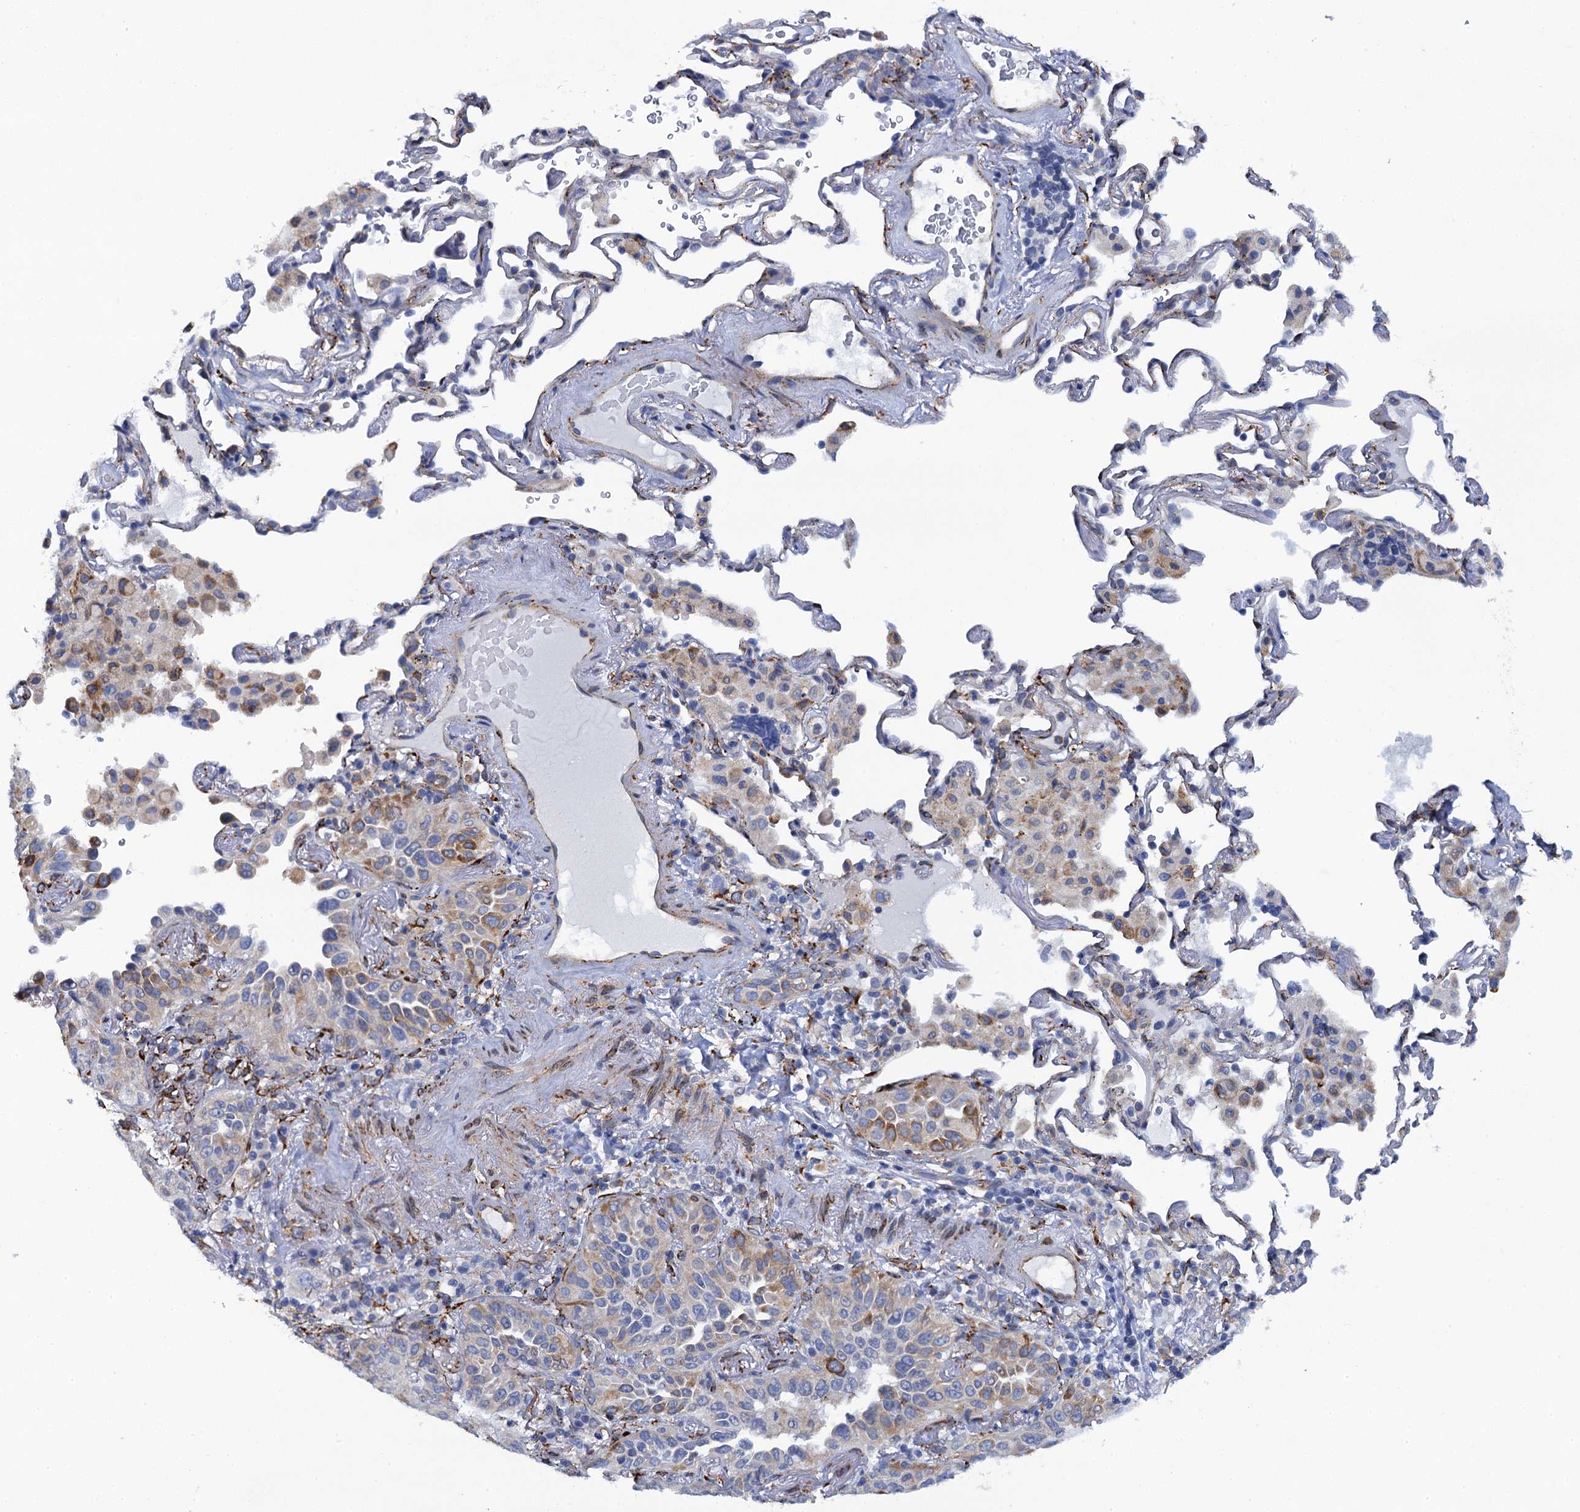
{"staining": {"intensity": "moderate", "quantity": "<25%", "location": "cytoplasmic/membranous"}, "tissue": "lung cancer", "cell_type": "Tumor cells", "image_type": "cancer", "snomed": [{"axis": "morphology", "description": "Adenocarcinoma, NOS"}, {"axis": "topography", "description": "Lung"}], "caption": "Immunohistochemistry of lung cancer shows low levels of moderate cytoplasmic/membranous positivity in about <25% of tumor cells.", "gene": "POGLUT3", "patient": {"sex": "female", "age": 69}}